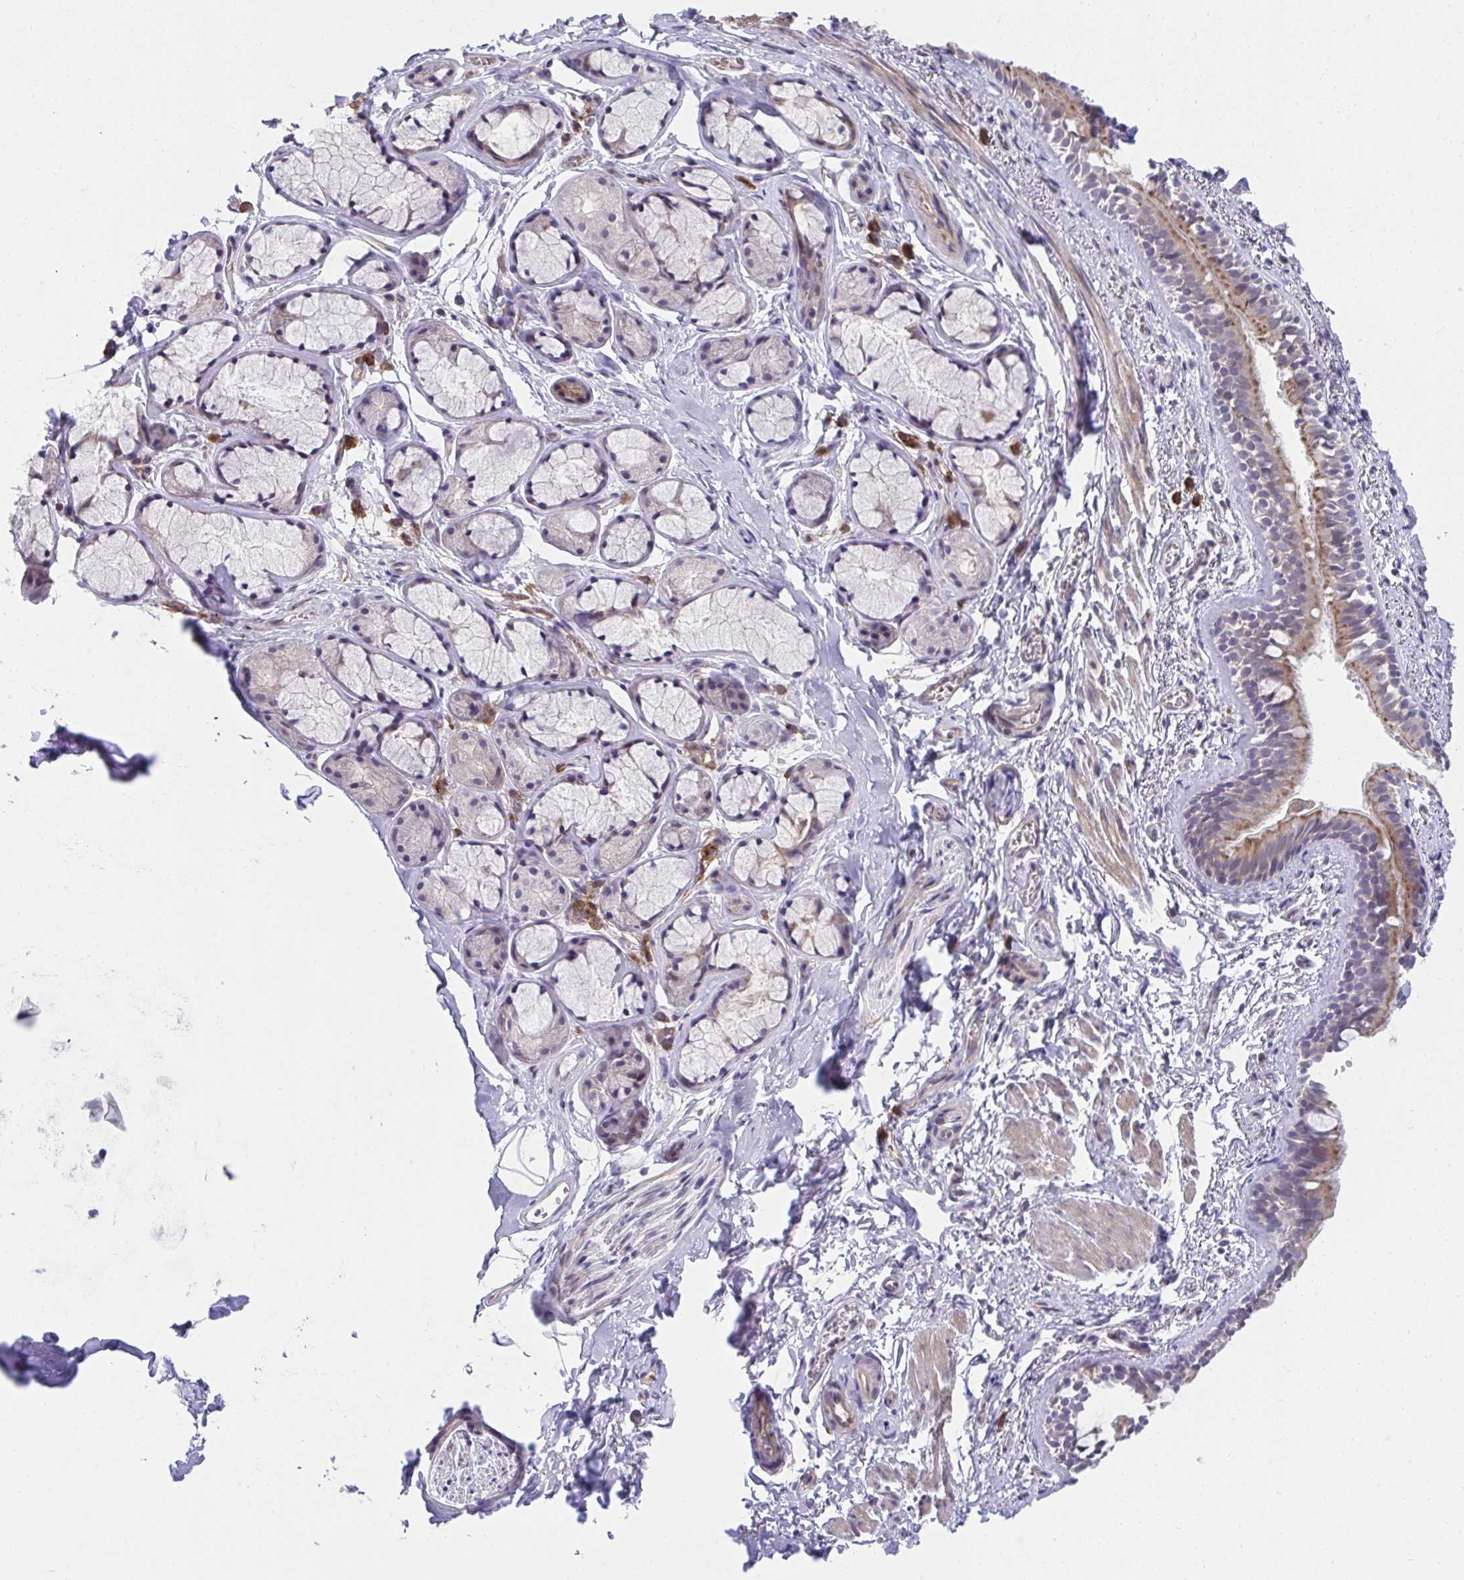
{"staining": {"intensity": "moderate", "quantity": "25%-75%", "location": "cytoplasmic/membranous"}, "tissue": "bronchus", "cell_type": "Respiratory epithelial cells", "image_type": "normal", "snomed": [{"axis": "morphology", "description": "Normal tissue, NOS"}, {"axis": "topography", "description": "Cartilage tissue"}, {"axis": "topography", "description": "Bronchus"}, {"axis": "topography", "description": "Peripheral nerve tissue"}], "caption": "Unremarkable bronchus reveals moderate cytoplasmic/membranous staining in about 25%-75% of respiratory epithelial cells.", "gene": "SLAMF7", "patient": {"sex": "female", "age": 59}}